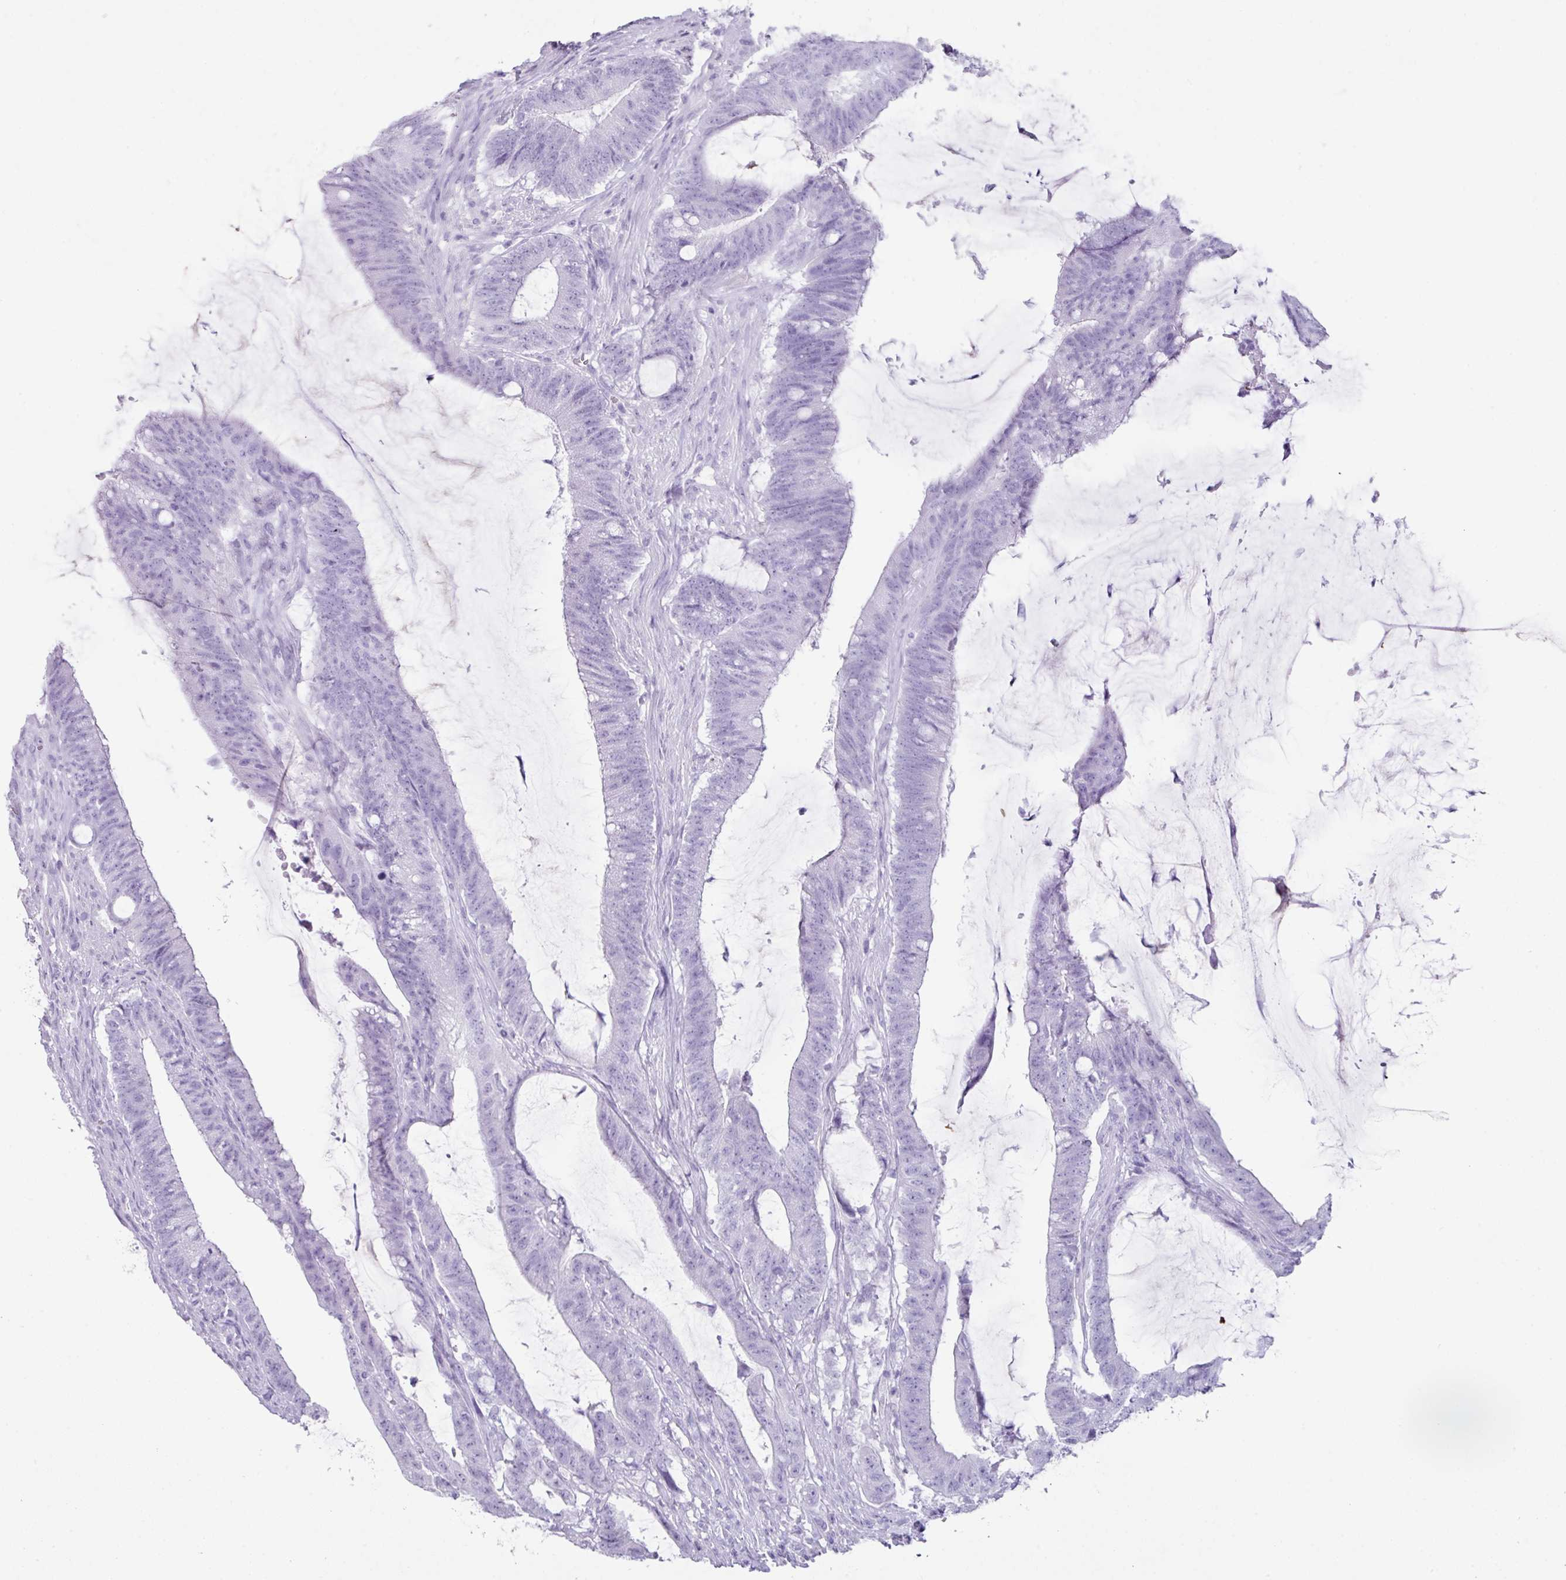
{"staining": {"intensity": "negative", "quantity": "none", "location": "none"}, "tissue": "colorectal cancer", "cell_type": "Tumor cells", "image_type": "cancer", "snomed": [{"axis": "morphology", "description": "Adenocarcinoma, NOS"}, {"axis": "topography", "description": "Colon"}], "caption": "Human adenocarcinoma (colorectal) stained for a protein using immunohistochemistry (IHC) displays no staining in tumor cells.", "gene": "NCCRP1", "patient": {"sex": "female", "age": 43}}